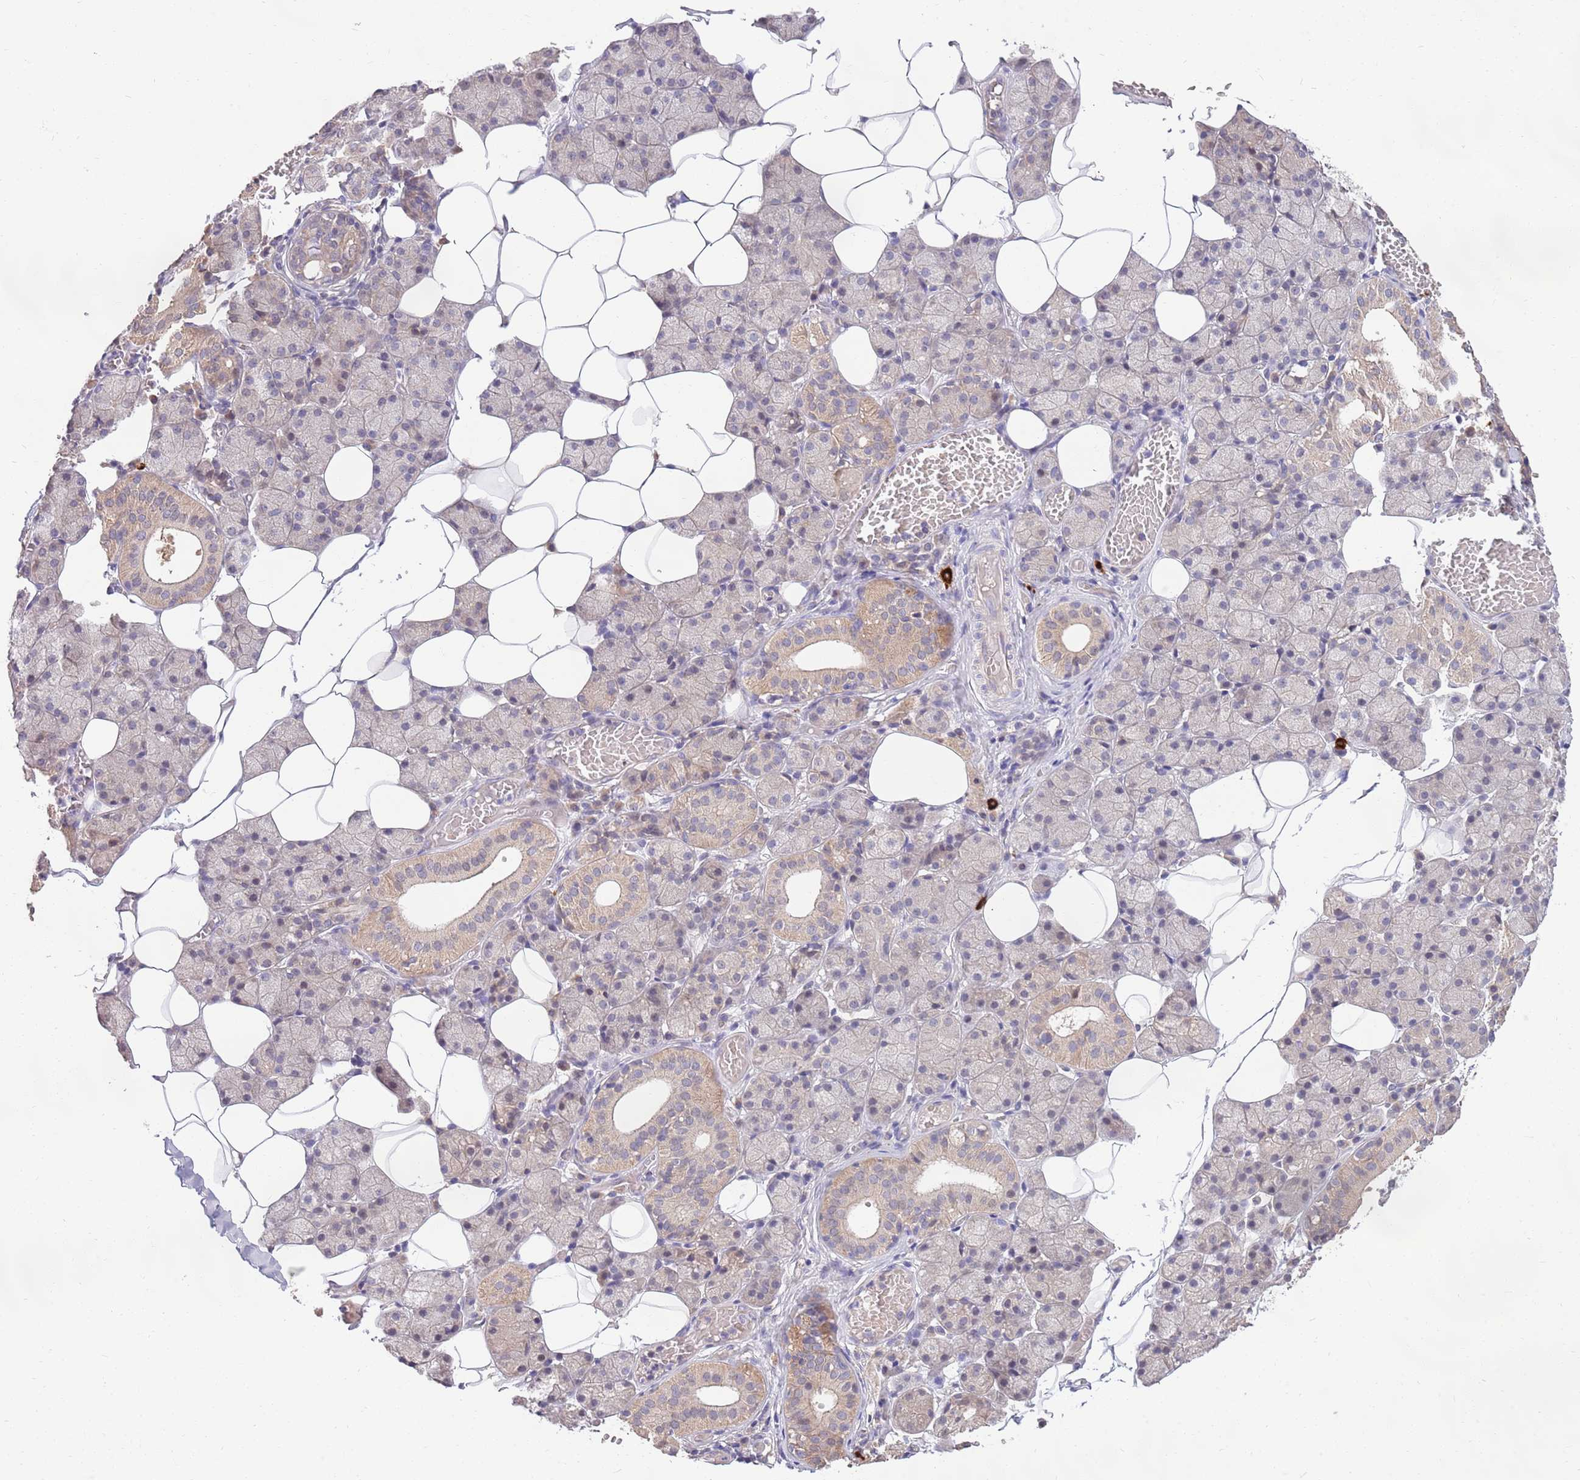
{"staining": {"intensity": "moderate", "quantity": "<25%", "location": "cytoplasmic/membranous"}, "tissue": "salivary gland", "cell_type": "Glandular cells", "image_type": "normal", "snomed": [{"axis": "morphology", "description": "Normal tissue, NOS"}, {"axis": "topography", "description": "Salivary gland"}], "caption": "Immunohistochemical staining of normal human salivary gland exhibits low levels of moderate cytoplasmic/membranous staining in about <25% of glandular cells.", "gene": "MARVELD2", "patient": {"sex": "female", "age": 33}}